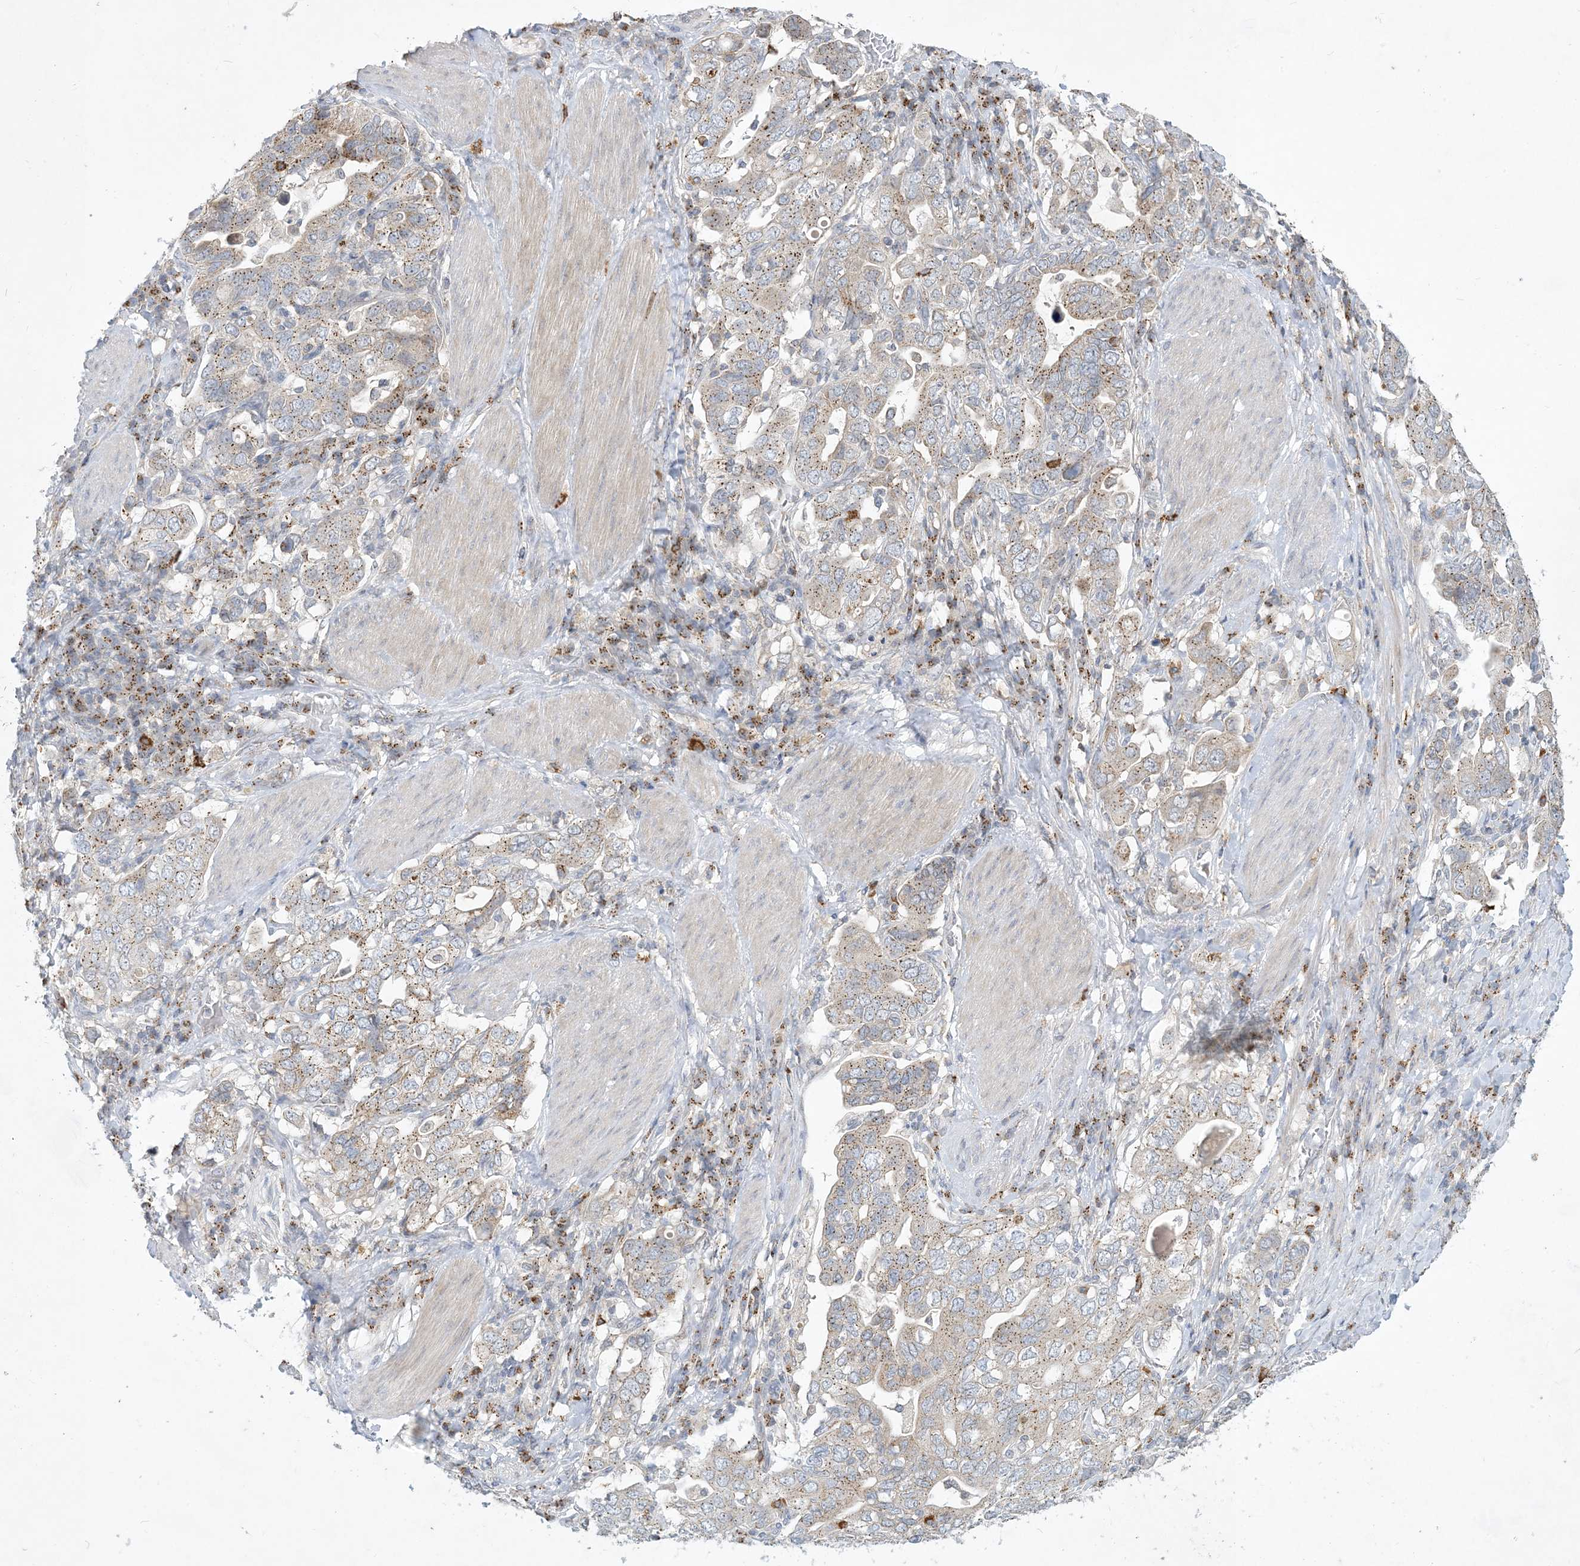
{"staining": {"intensity": "weak", "quantity": ">75%", "location": "cytoplasmic/membranous"}, "tissue": "stomach cancer", "cell_type": "Tumor cells", "image_type": "cancer", "snomed": [{"axis": "morphology", "description": "Adenocarcinoma, NOS"}, {"axis": "topography", "description": "Stomach, upper"}], "caption": "This is an image of immunohistochemistry (IHC) staining of stomach cancer, which shows weak staining in the cytoplasmic/membranous of tumor cells.", "gene": "CCDC14", "patient": {"sex": "male", "age": 62}}